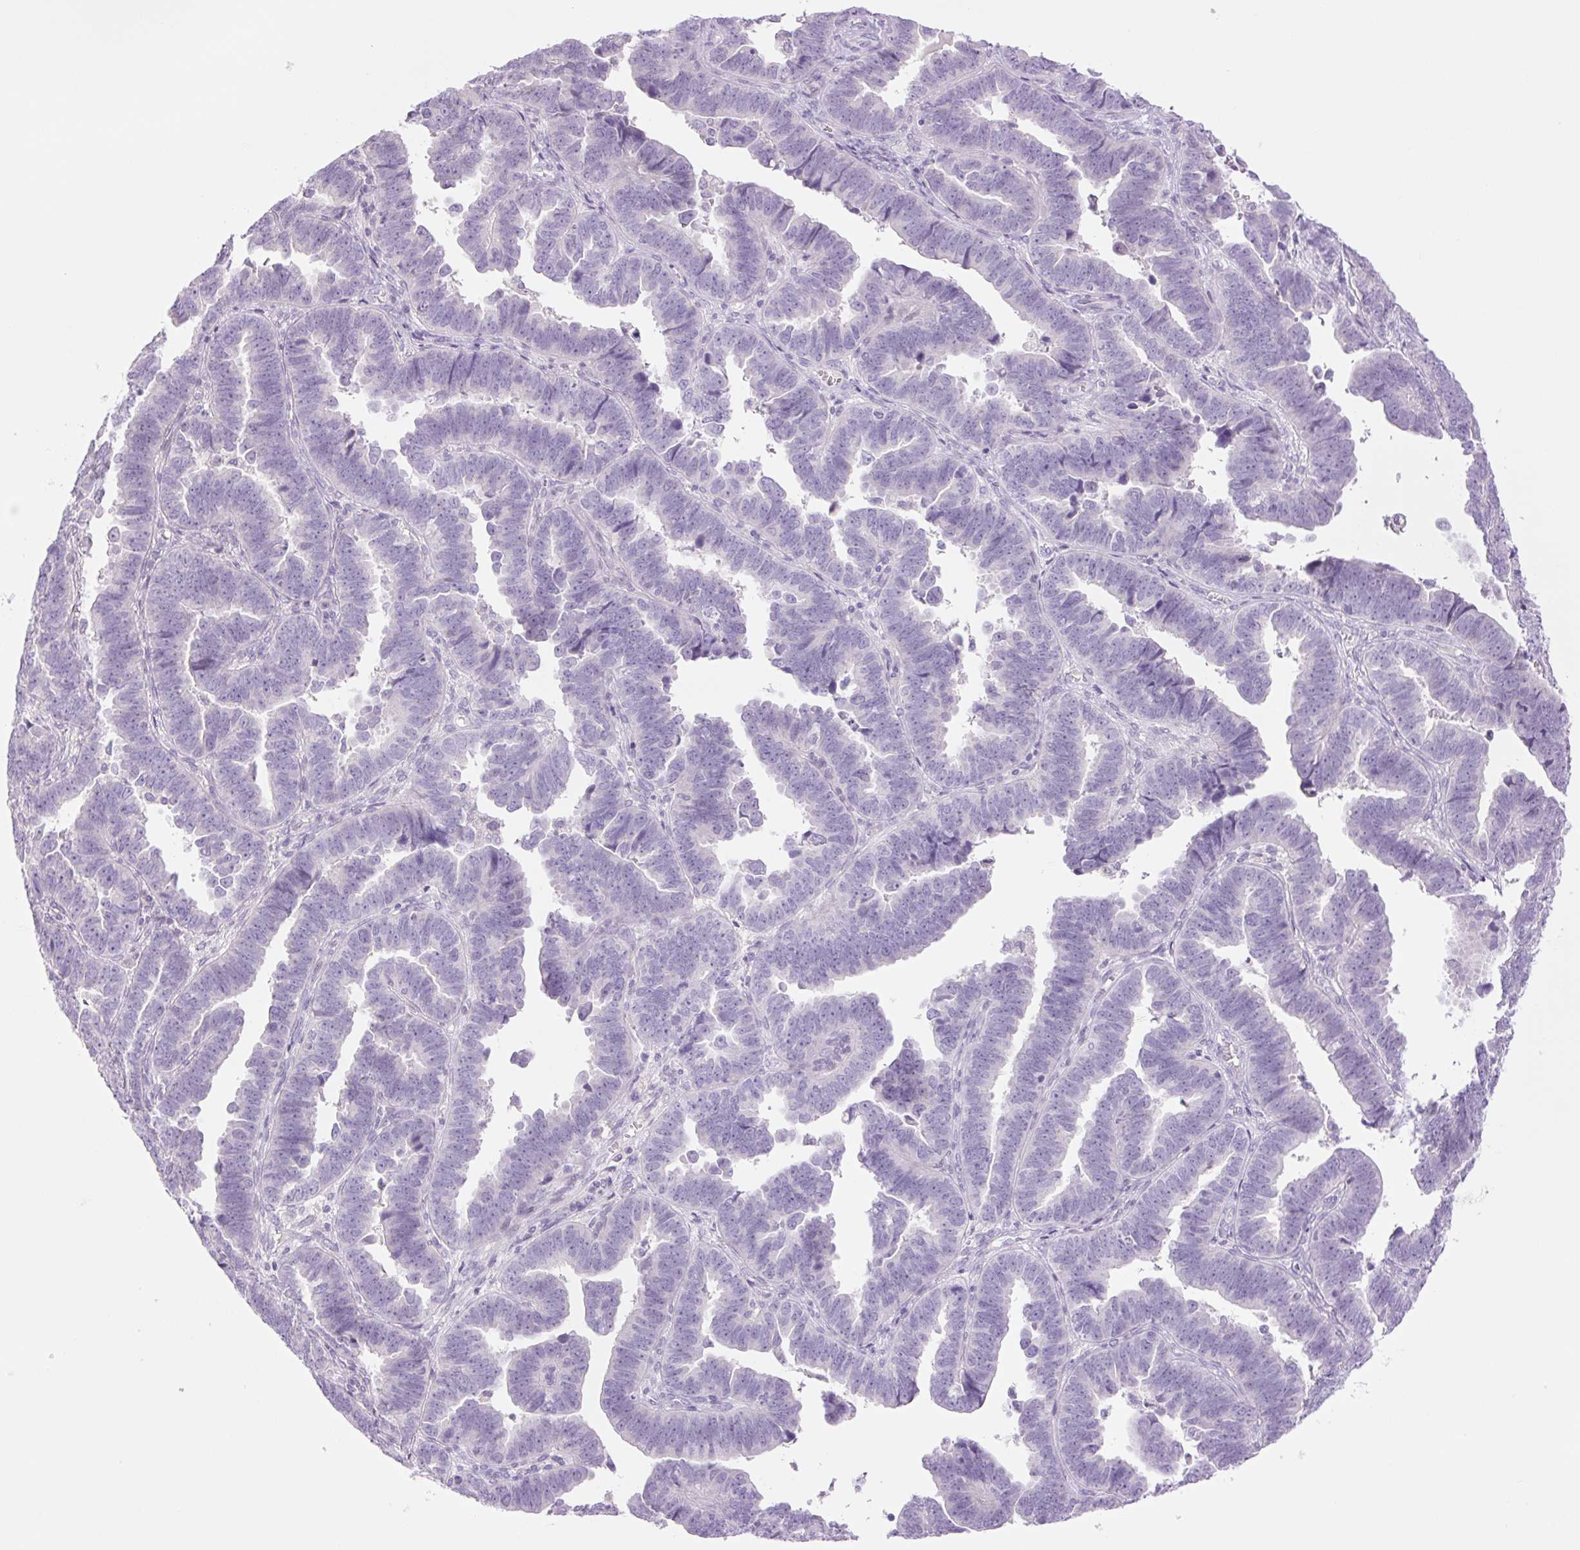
{"staining": {"intensity": "negative", "quantity": "none", "location": "none"}, "tissue": "endometrial cancer", "cell_type": "Tumor cells", "image_type": "cancer", "snomed": [{"axis": "morphology", "description": "Adenocarcinoma, NOS"}, {"axis": "topography", "description": "Endometrium"}], "caption": "Adenocarcinoma (endometrial) stained for a protein using IHC demonstrates no staining tumor cells.", "gene": "TBX15", "patient": {"sex": "female", "age": 75}}